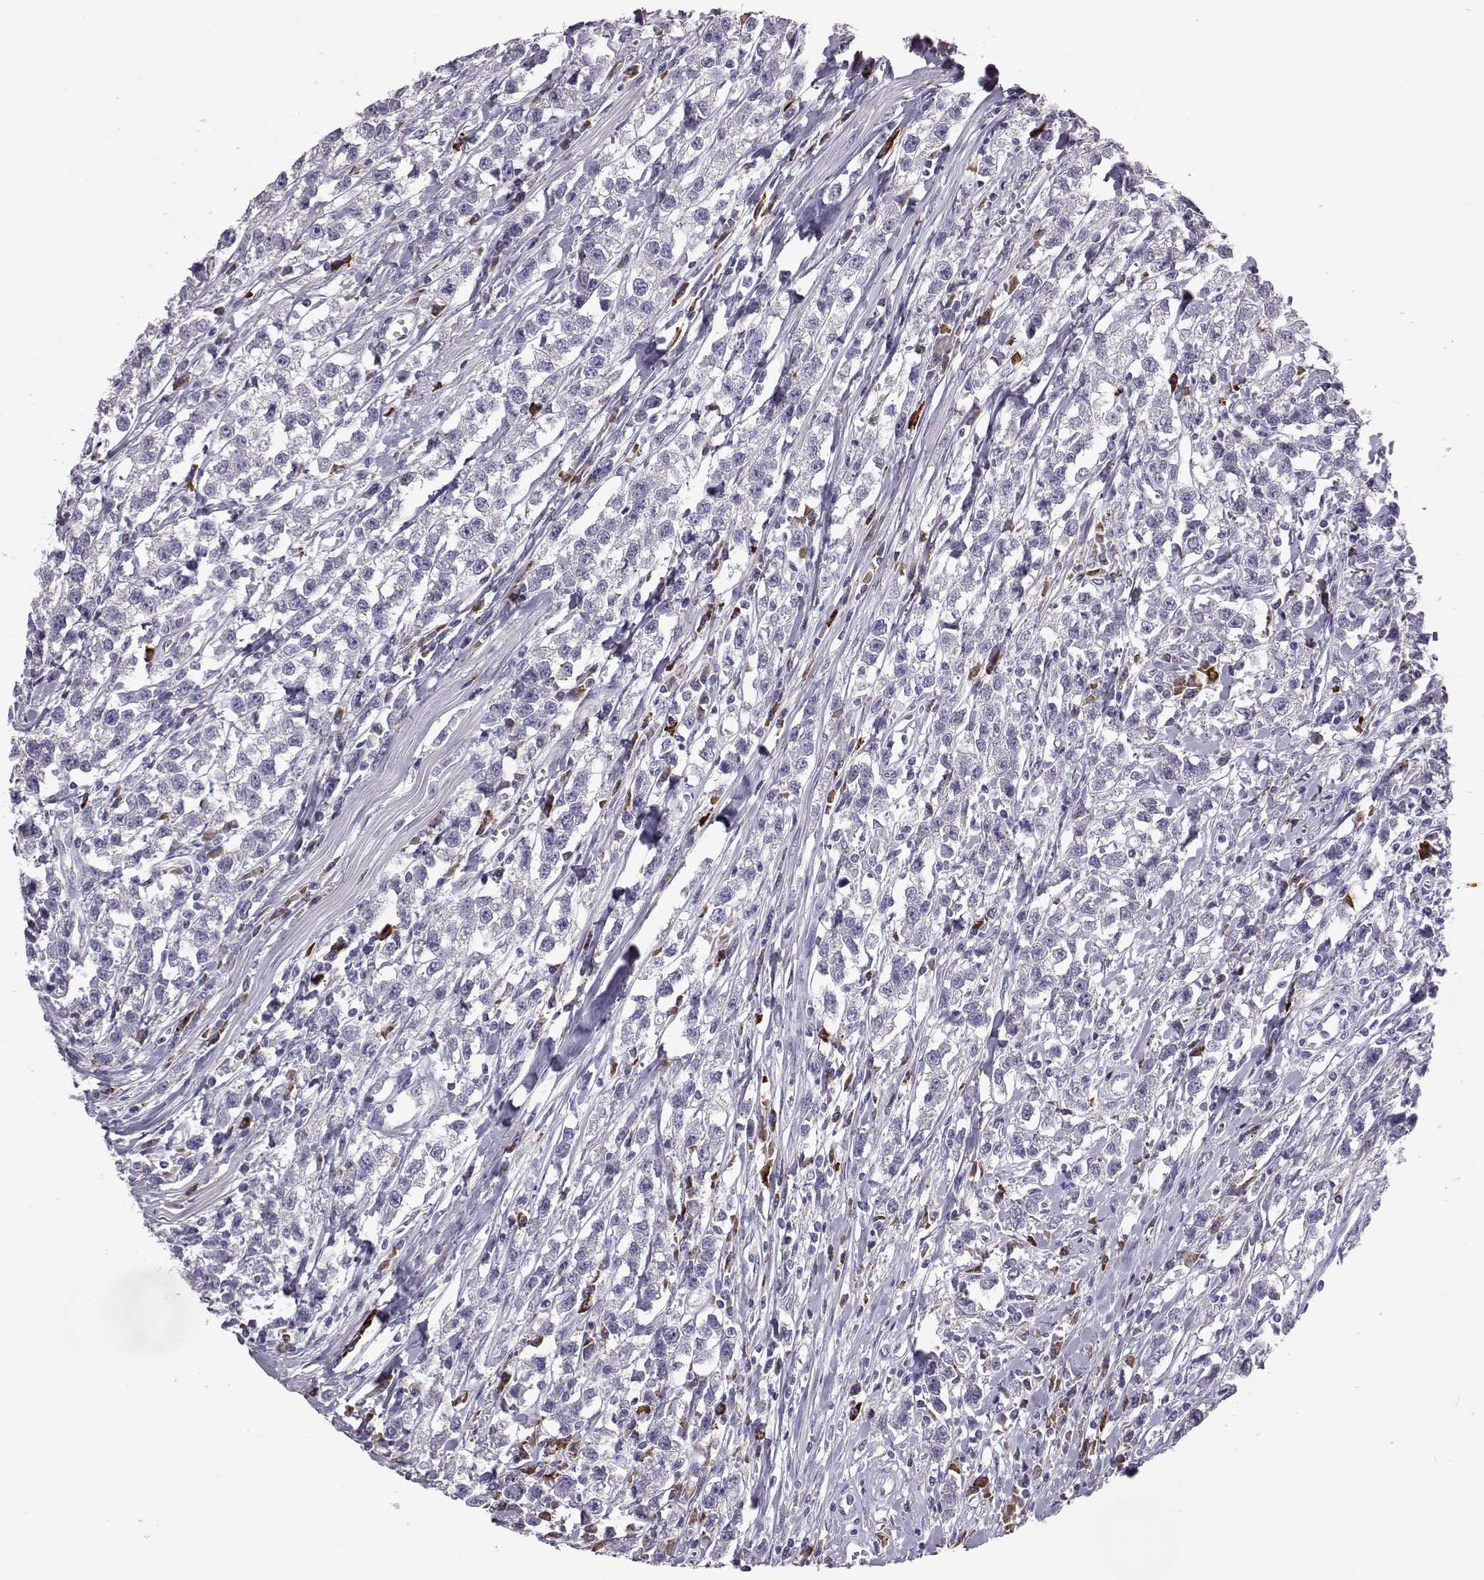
{"staining": {"intensity": "negative", "quantity": "none", "location": "none"}, "tissue": "testis cancer", "cell_type": "Tumor cells", "image_type": "cancer", "snomed": [{"axis": "morphology", "description": "Seminoma, NOS"}, {"axis": "topography", "description": "Testis"}], "caption": "Tumor cells show no significant positivity in seminoma (testis). (DAB (3,3'-diaminobenzidine) immunohistochemistry visualized using brightfield microscopy, high magnification).", "gene": "ADGRG5", "patient": {"sex": "male", "age": 59}}